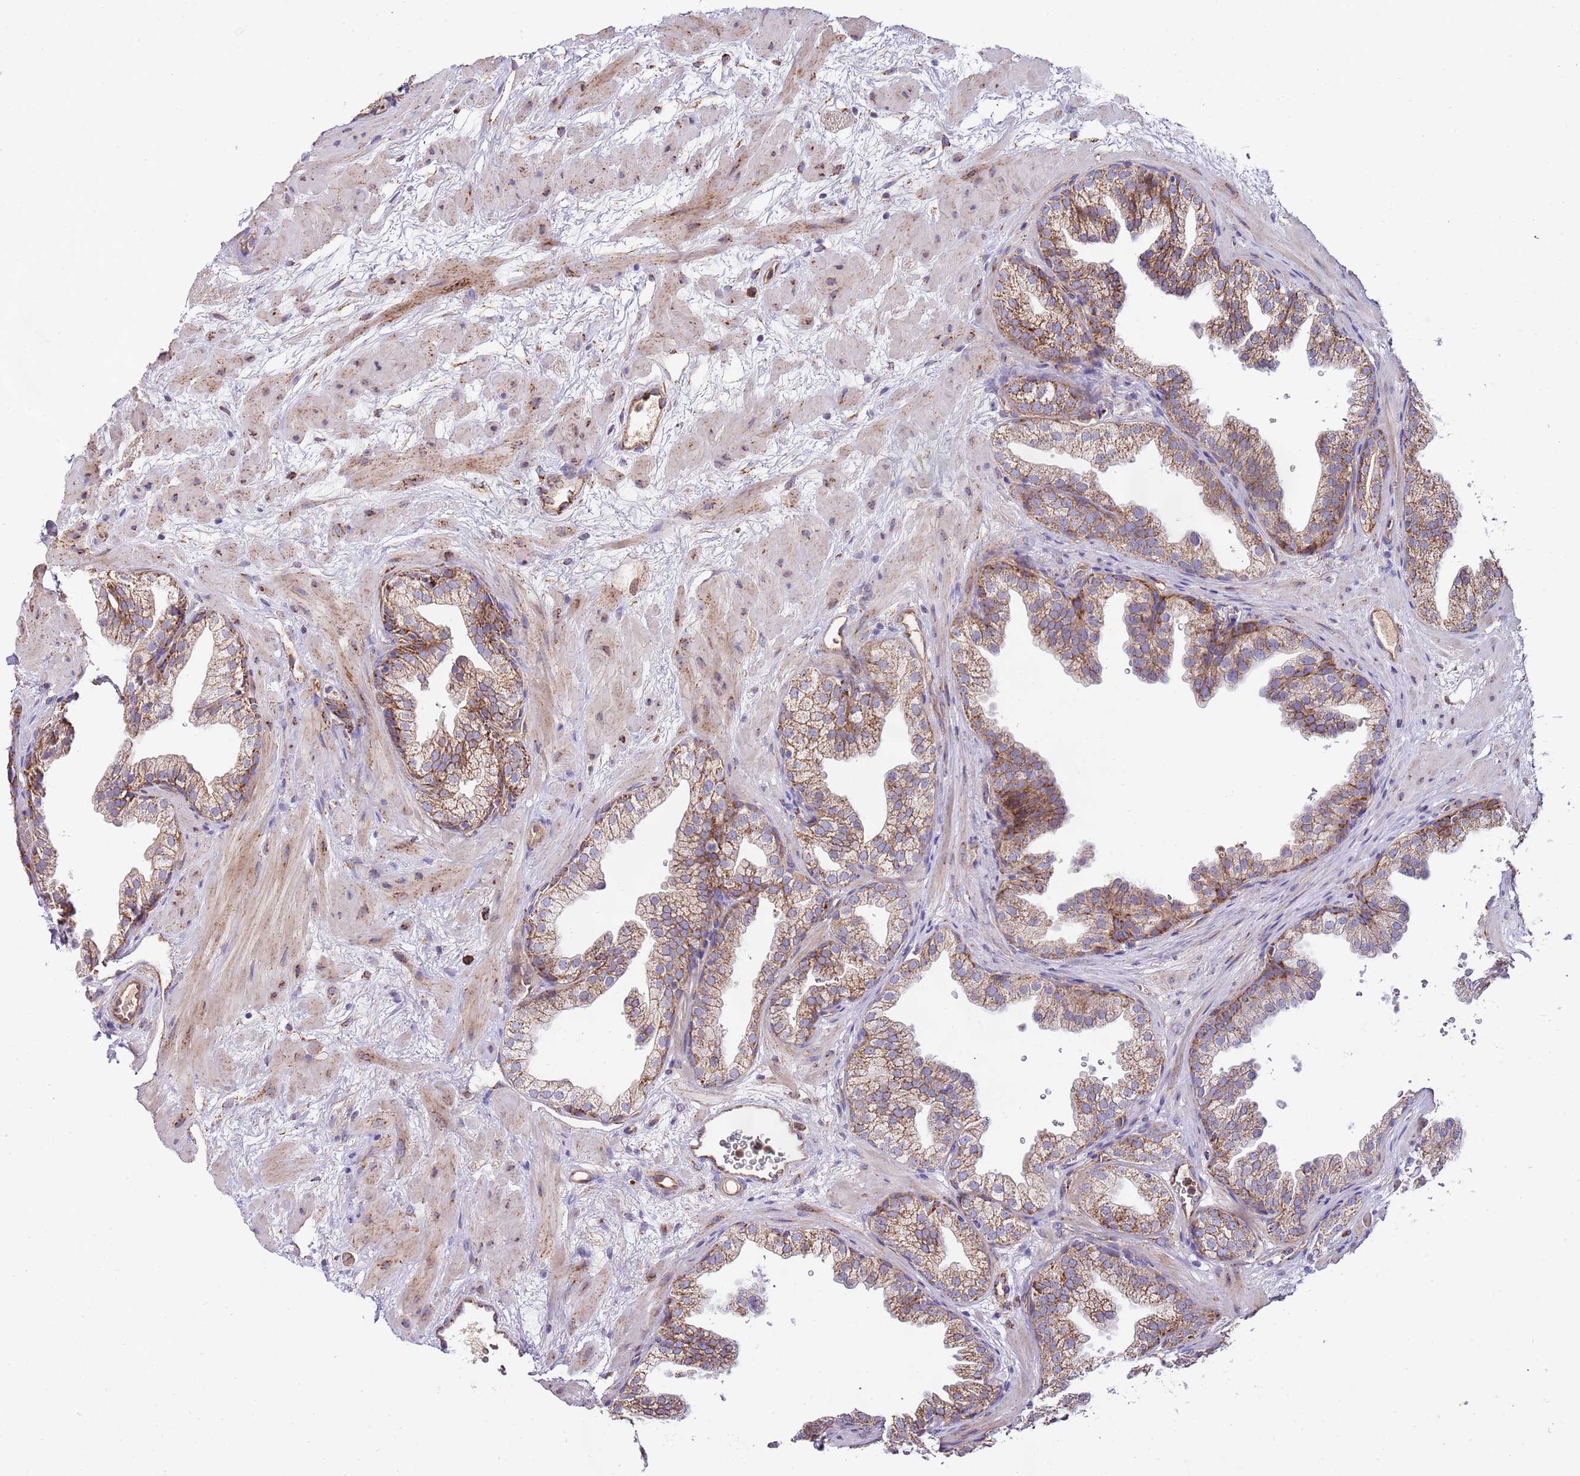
{"staining": {"intensity": "strong", "quantity": ">75%", "location": "cytoplasmic/membranous"}, "tissue": "prostate", "cell_type": "Glandular cells", "image_type": "normal", "snomed": [{"axis": "morphology", "description": "Normal tissue, NOS"}, {"axis": "topography", "description": "Prostate"}], "caption": "The micrograph exhibits a brown stain indicating the presence of a protein in the cytoplasmic/membranous of glandular cells in prostate.", "gene": "DOCK6", "patient": {"sex": "male", "age": 37}}